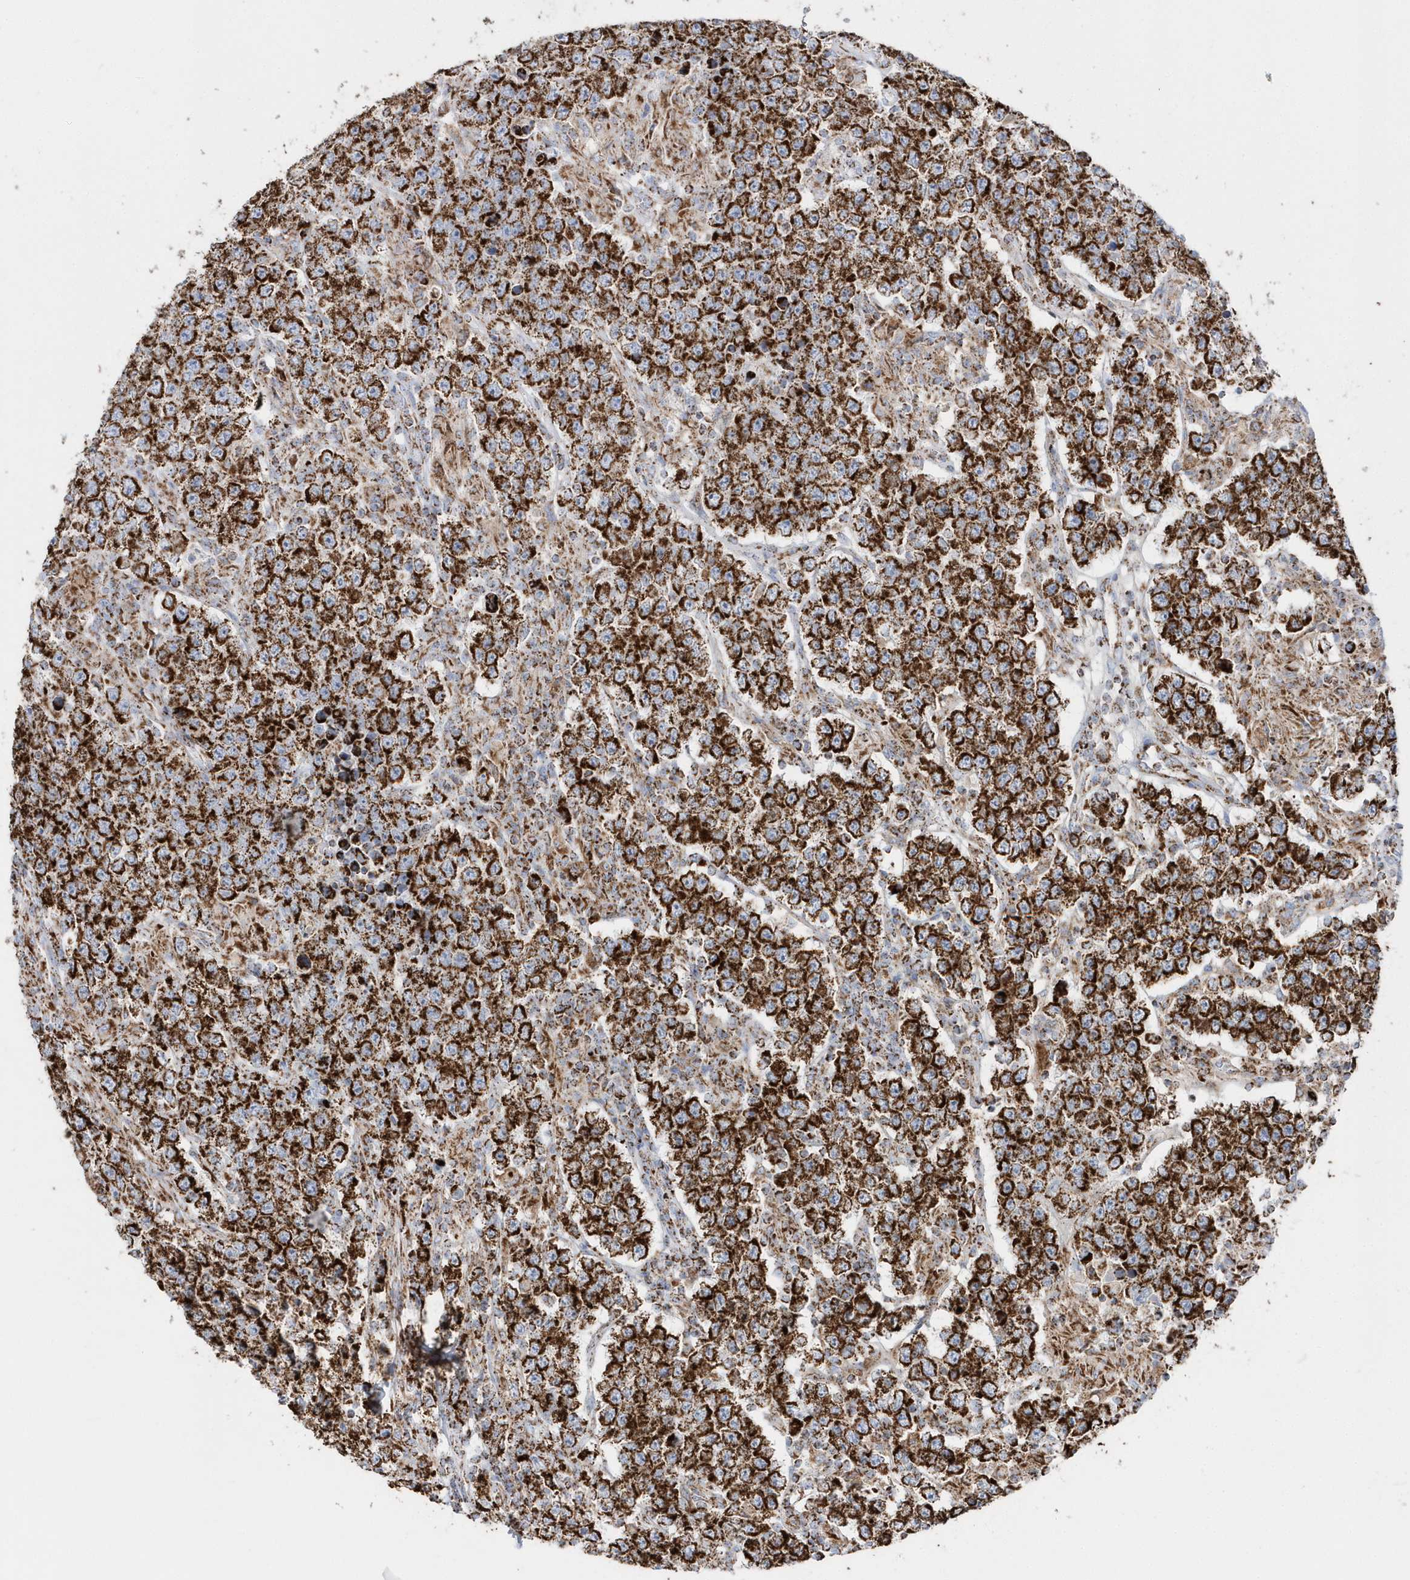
{"staining": {"intensity": "strong", "quantity": ">75%", "location": "cytoplasmic/membranous"}, "tissue": "testis cancer", "cell_type": "Tumor cells", "image_type": "cancer", "snomed": [{"axis": "morphology", "description": "Normal tissue, NOS"}, {"axis": "morphology", "description": "Urothelial carcinoma, High grade"}, {"axis": "morphology", "description": "Seminoma, NOS"}, {"axis": "morphology", "description": "Carcinoma, Embryonal, NOS"}, {"axis": "topography", "description": "Urinary bladder"}, {"axis": "topography", "description": "Testis"}], "caption": "The photomicrograph demonstrates staining of testis embryonal carcinoma, revealing strong cytoplasmic/membranous protein staining (brown color) within tumor cells.", "gene": "TMCO6", "patient": {"sex": "male", "age": 41}}